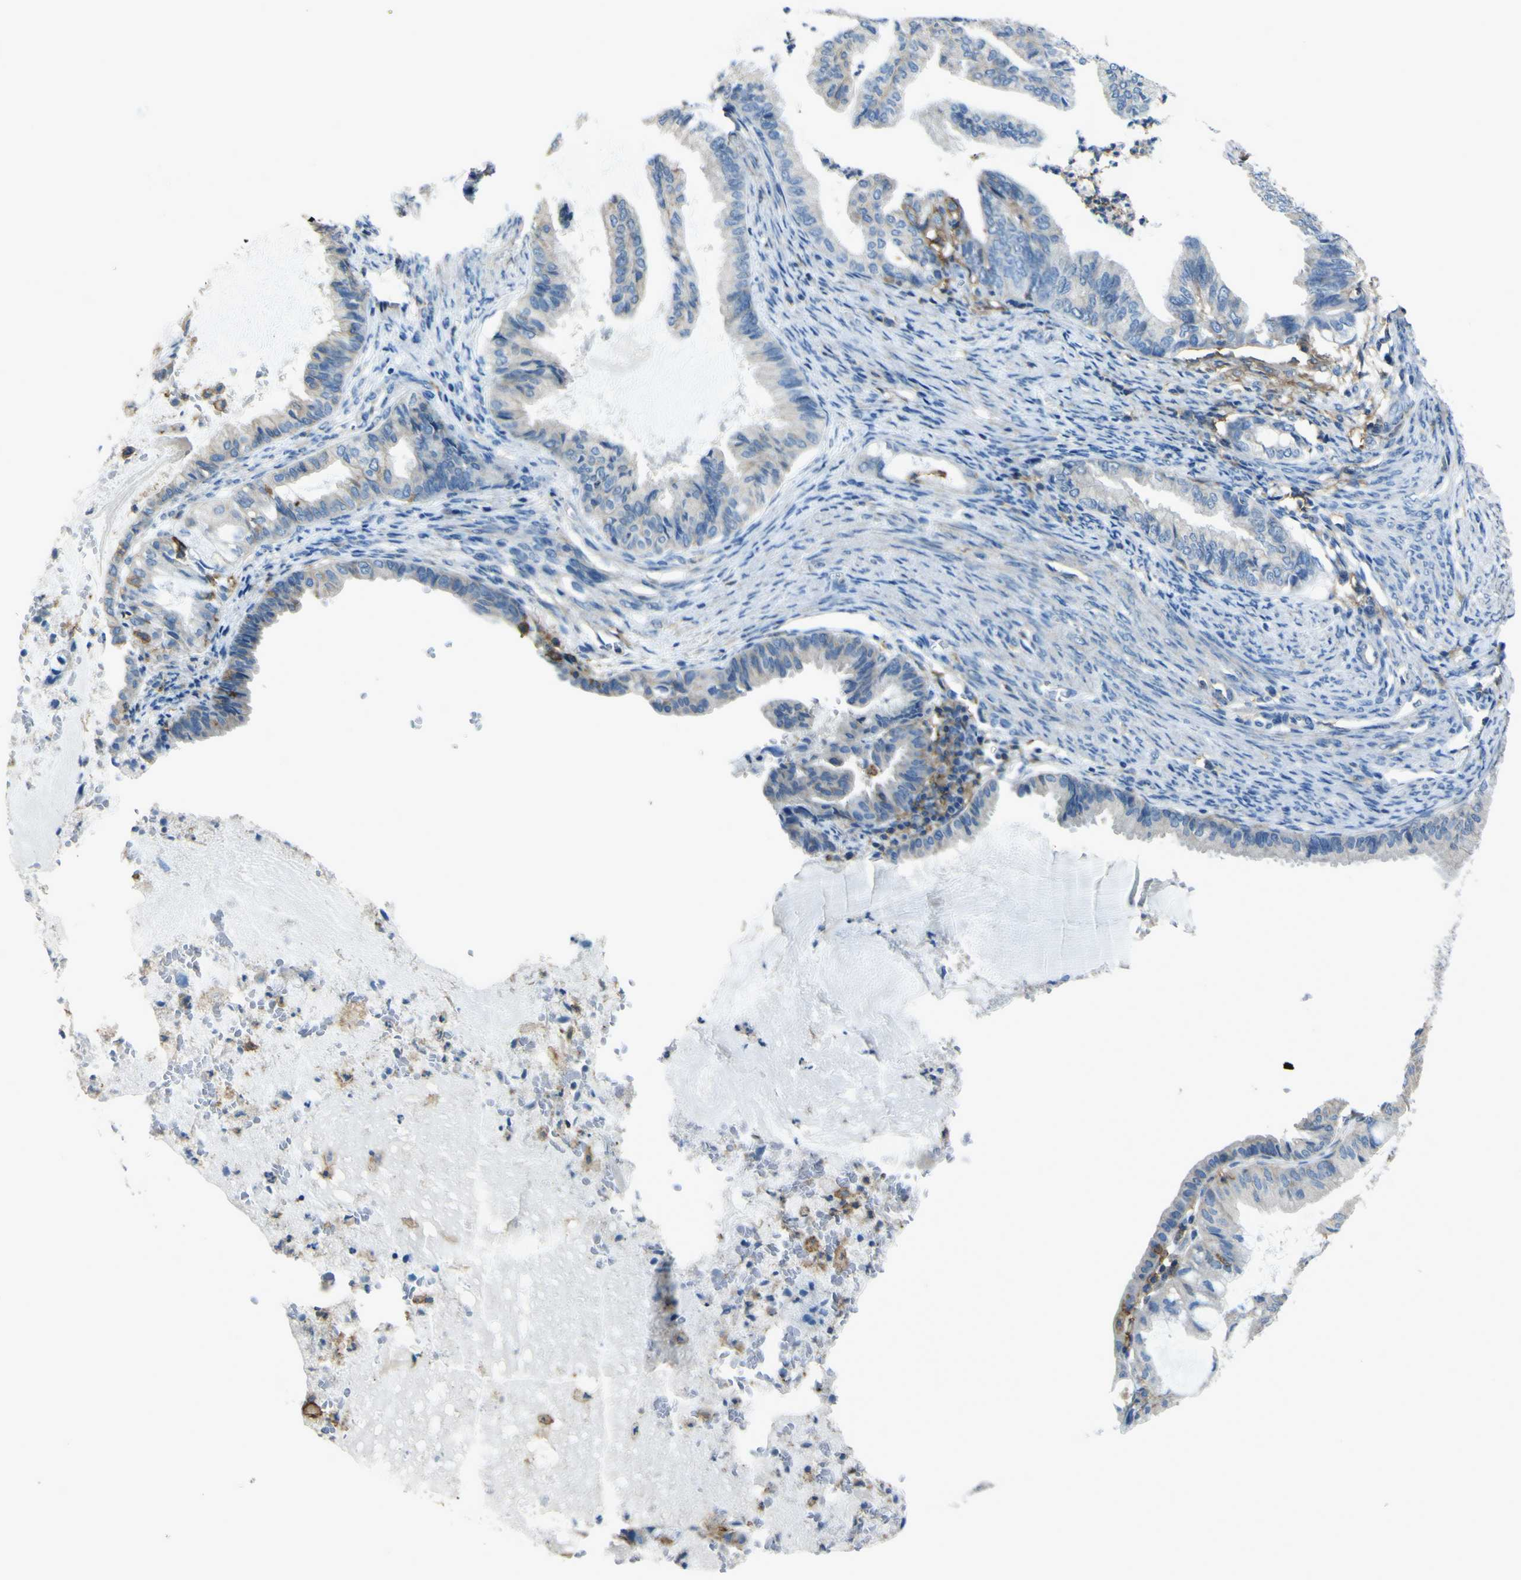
{"staining": {"intensity": "negative", "quantity": "none", "location": "none"}, "tissue": "endometrial cancer", "cell_type": "Tumor cells", "image_type": "cancer", "snomed": [{"axis": "morphology", "description": "Adenocarcinoma, NOS"}, {"axis": "topography", "description": "Endometrium"}], "caption": "The image displays no significant expression in tumor cells of endometrial adenocarcinoma.", "gene": "LAIR1", "patient": {"sex": "female", "age": 86}}